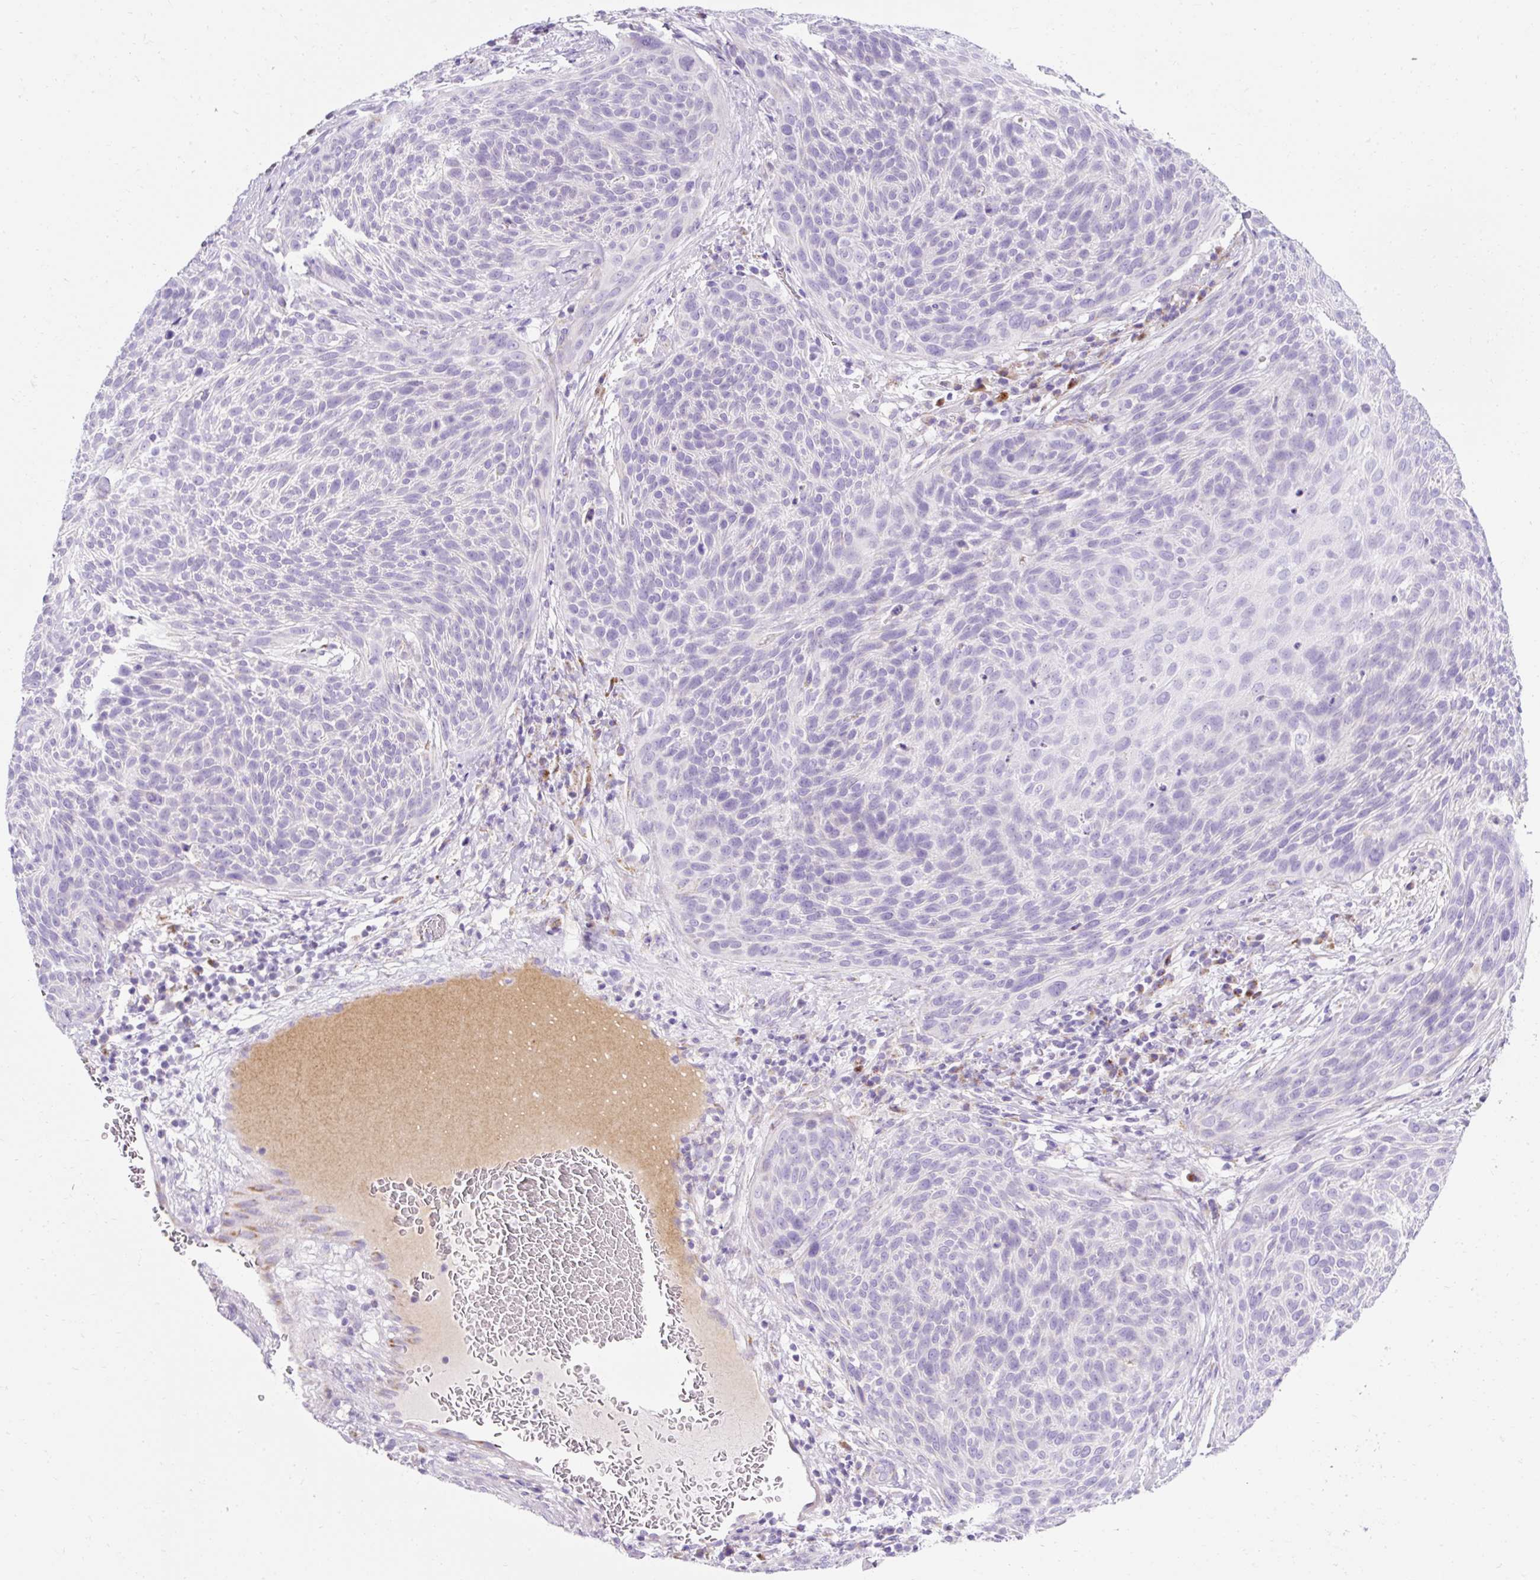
{"staining": {"intensity": "negative", "quantity": "none", "location": "none"}, "tissue": "cervical cancer", "cell_type": "Tumor cells", "image_type": "cancer", "snomed": [{"axis": "morphology", "description": "Squamous cell carcinoma, NOS"}, {"axis": "topography", "description": "Cervix"}], "caption": "Tumor cells show no significant staining in cervical cancer (squamous cell carcinoma).", "gene": "PLPP2", "patient": {"sex": "female", "age": 31}}